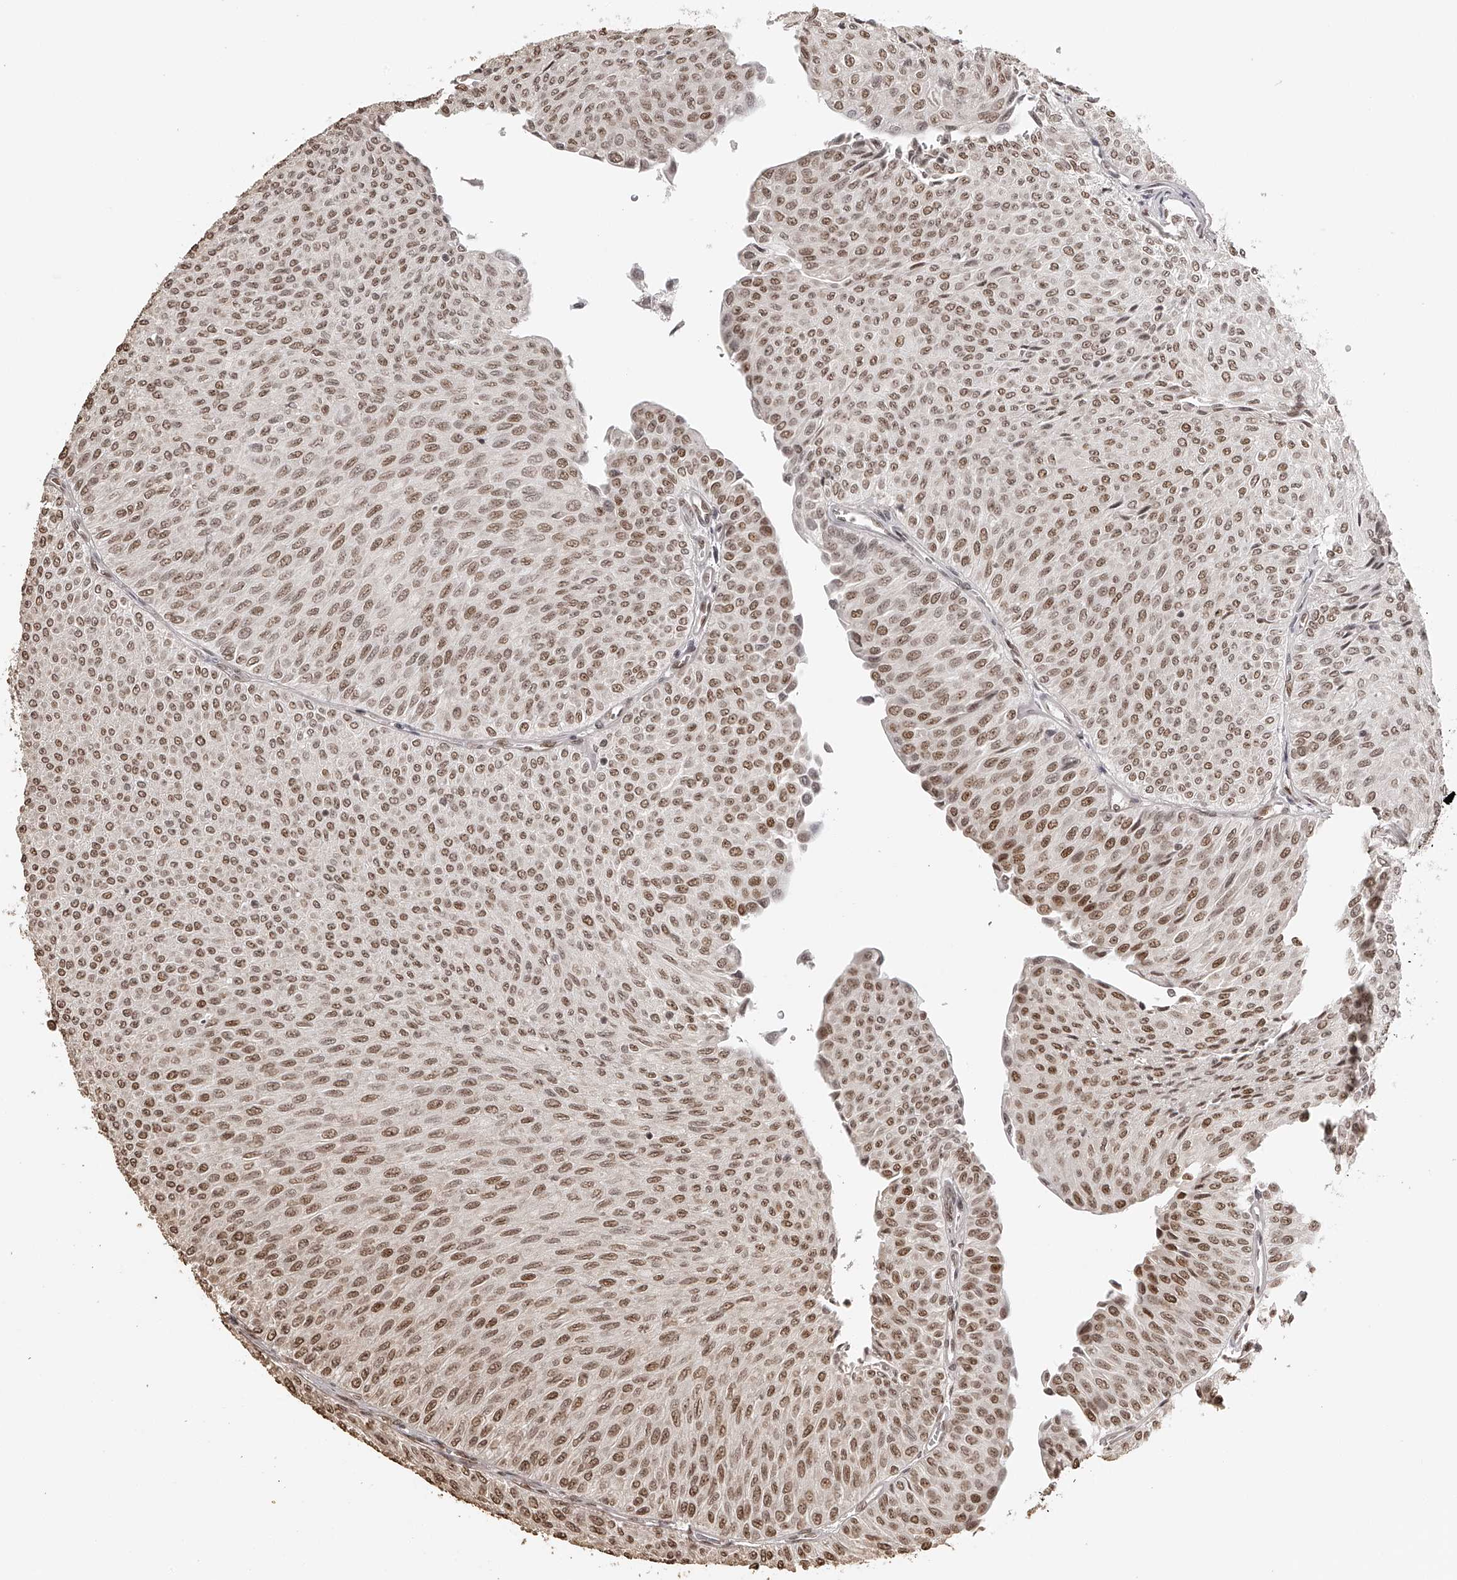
{"staining": {"intensity": "moderate", "quantity": ">75%", "location": "nuclear"}, "tissue": "urothelial cancer", "cell_type": "Tumor cells", "image_type": "cancer", "snomed": [{"axis": "morphology", "description": "Urothelial carcinoma, Low grade"}, {"axis": "topography", "description": "Urinary bladder"}], "caption": "Immunohistochemistry (IHC) histopathology image of human urothelial cancer stained for a protein (brown), which reveals medium levels of moderate nuclear positivity in approximately >75% of tumor cells.", "gene": "ZNF503", "patient": {"sex": "male", "age": 78}}